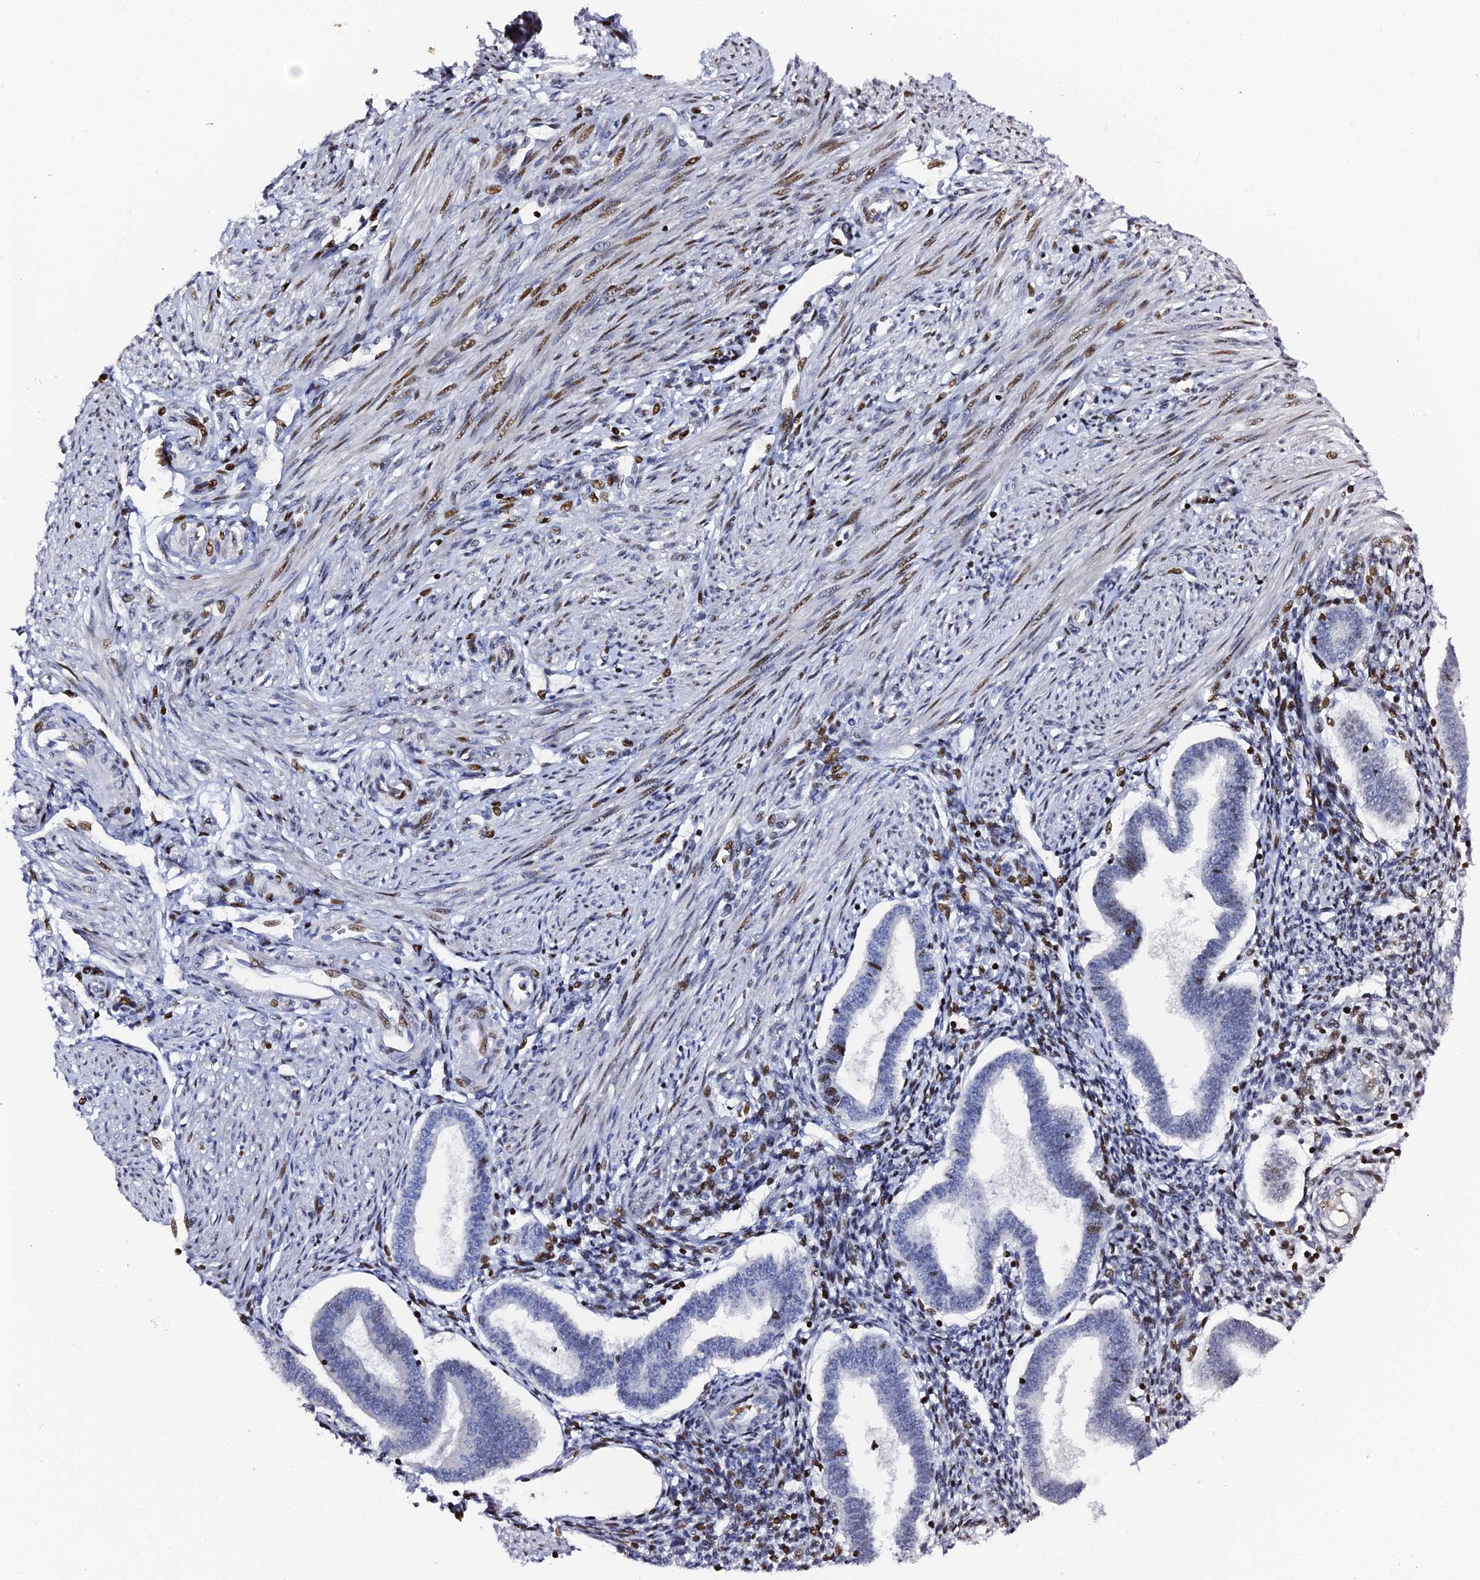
{"staining": {"intensity": "moderate", "quantity": "25%-75%", "location": "nuclear"}, "tissue": "endometrium", "cell_type": "Cells in endometrial stroma", "image_type": "normal", "snomed": [{"axis": "morphology", "description": "Normal tissue, NOS"}, {"axis": "topography", "description": "Endometrium"}], "caption": "A histopathology image of human endometrium stained for a protein reveals moderate nuclear brown staining in cells in endometrial stroma.", "gene": "MYNN", "patient": {"sex": "female", "age": 24}}